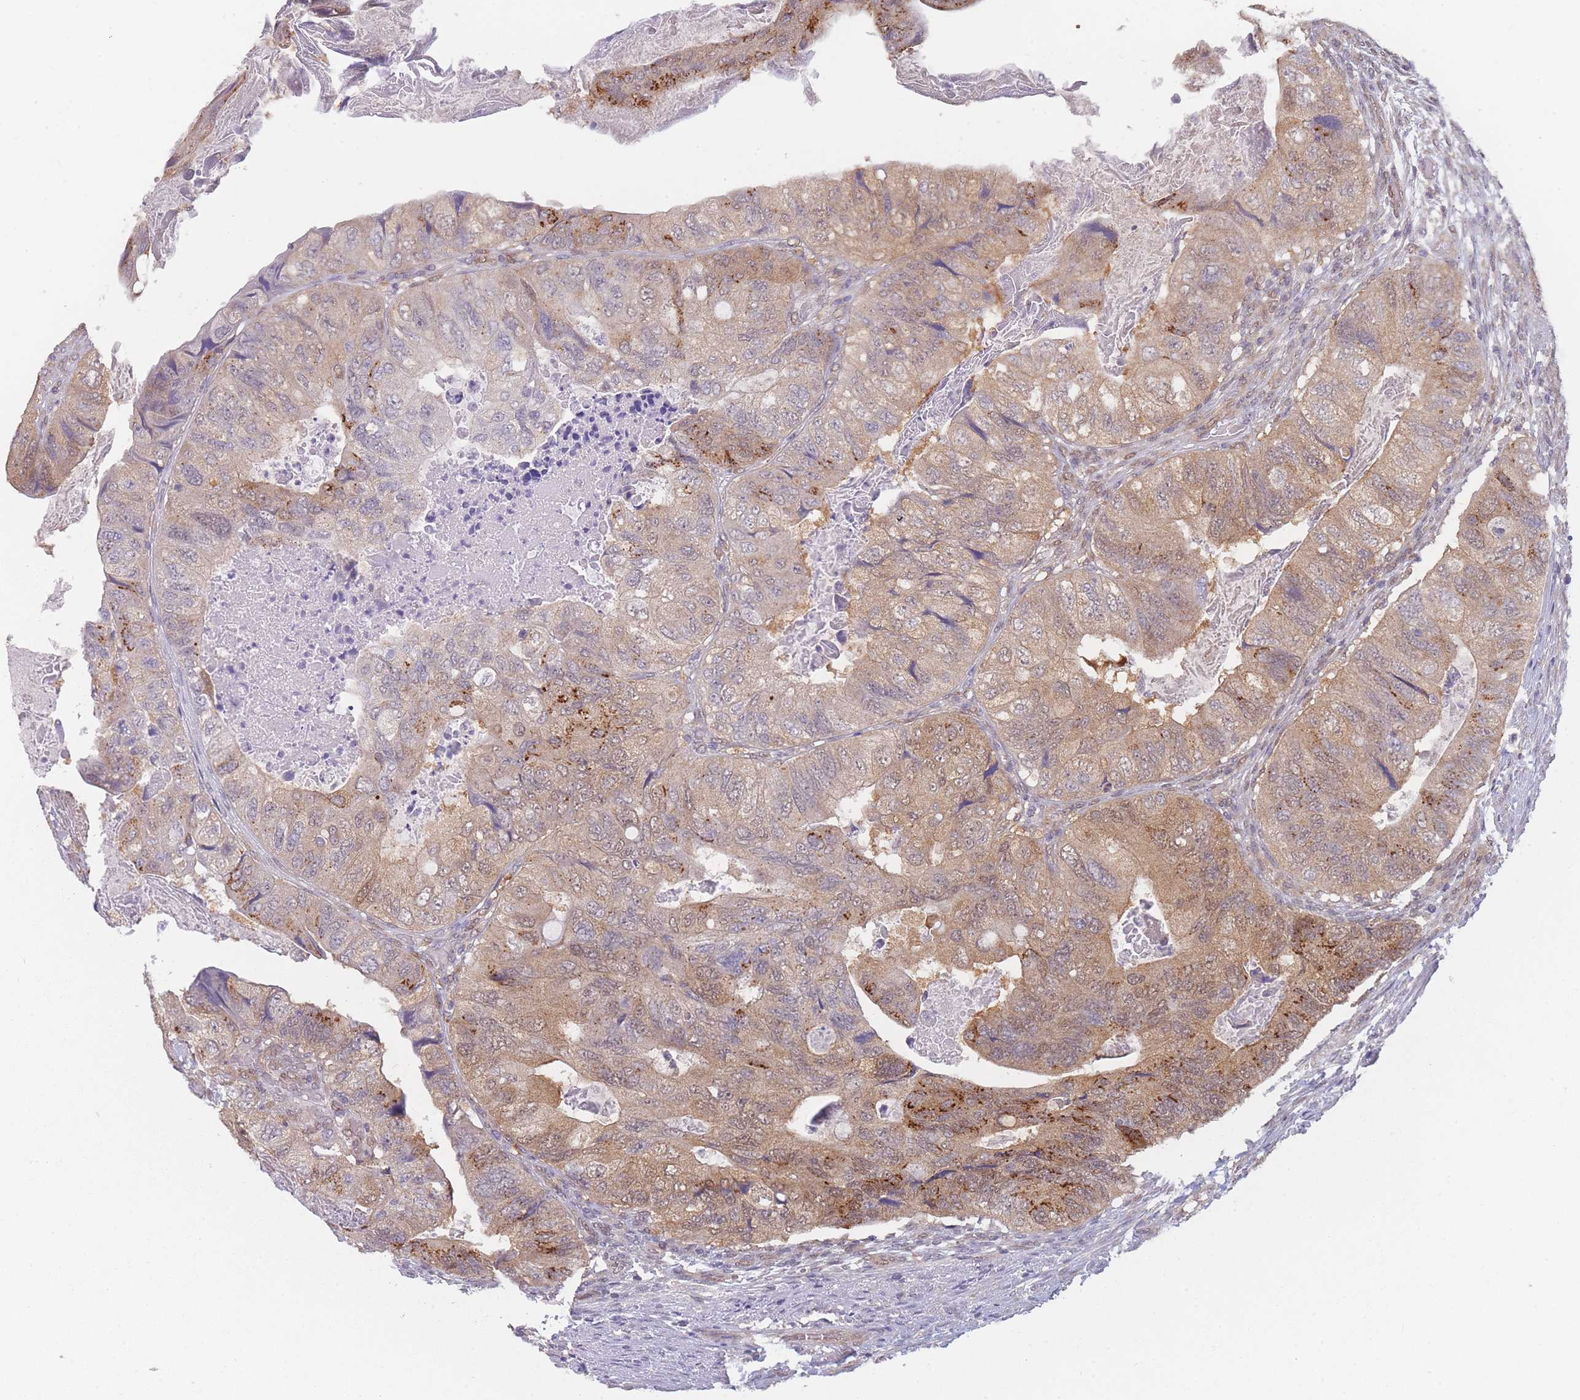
{"staining": {"intensity": "moderate", "quantity": "25%-75%", "location": "cytoplasmic/membranous"}, "tissue": "colorectal cancer", "cell_type": "Tumor cells", "image_type": "cancer", "snomed": [{"axis": "morphology", "description": "Adenocarcinoma, NOS"}, {"axis": "topography", "description": "Rectum"}], "caption": "Colorectal adenocarcinoma was stained to show a protein in brown. There is medium levels of moderate cytoplasmic/membranous positivity in approximately 25%-75% of tumor cells.", "gene": "MRI1", "patient": {"sex": "male", "age": 63}}